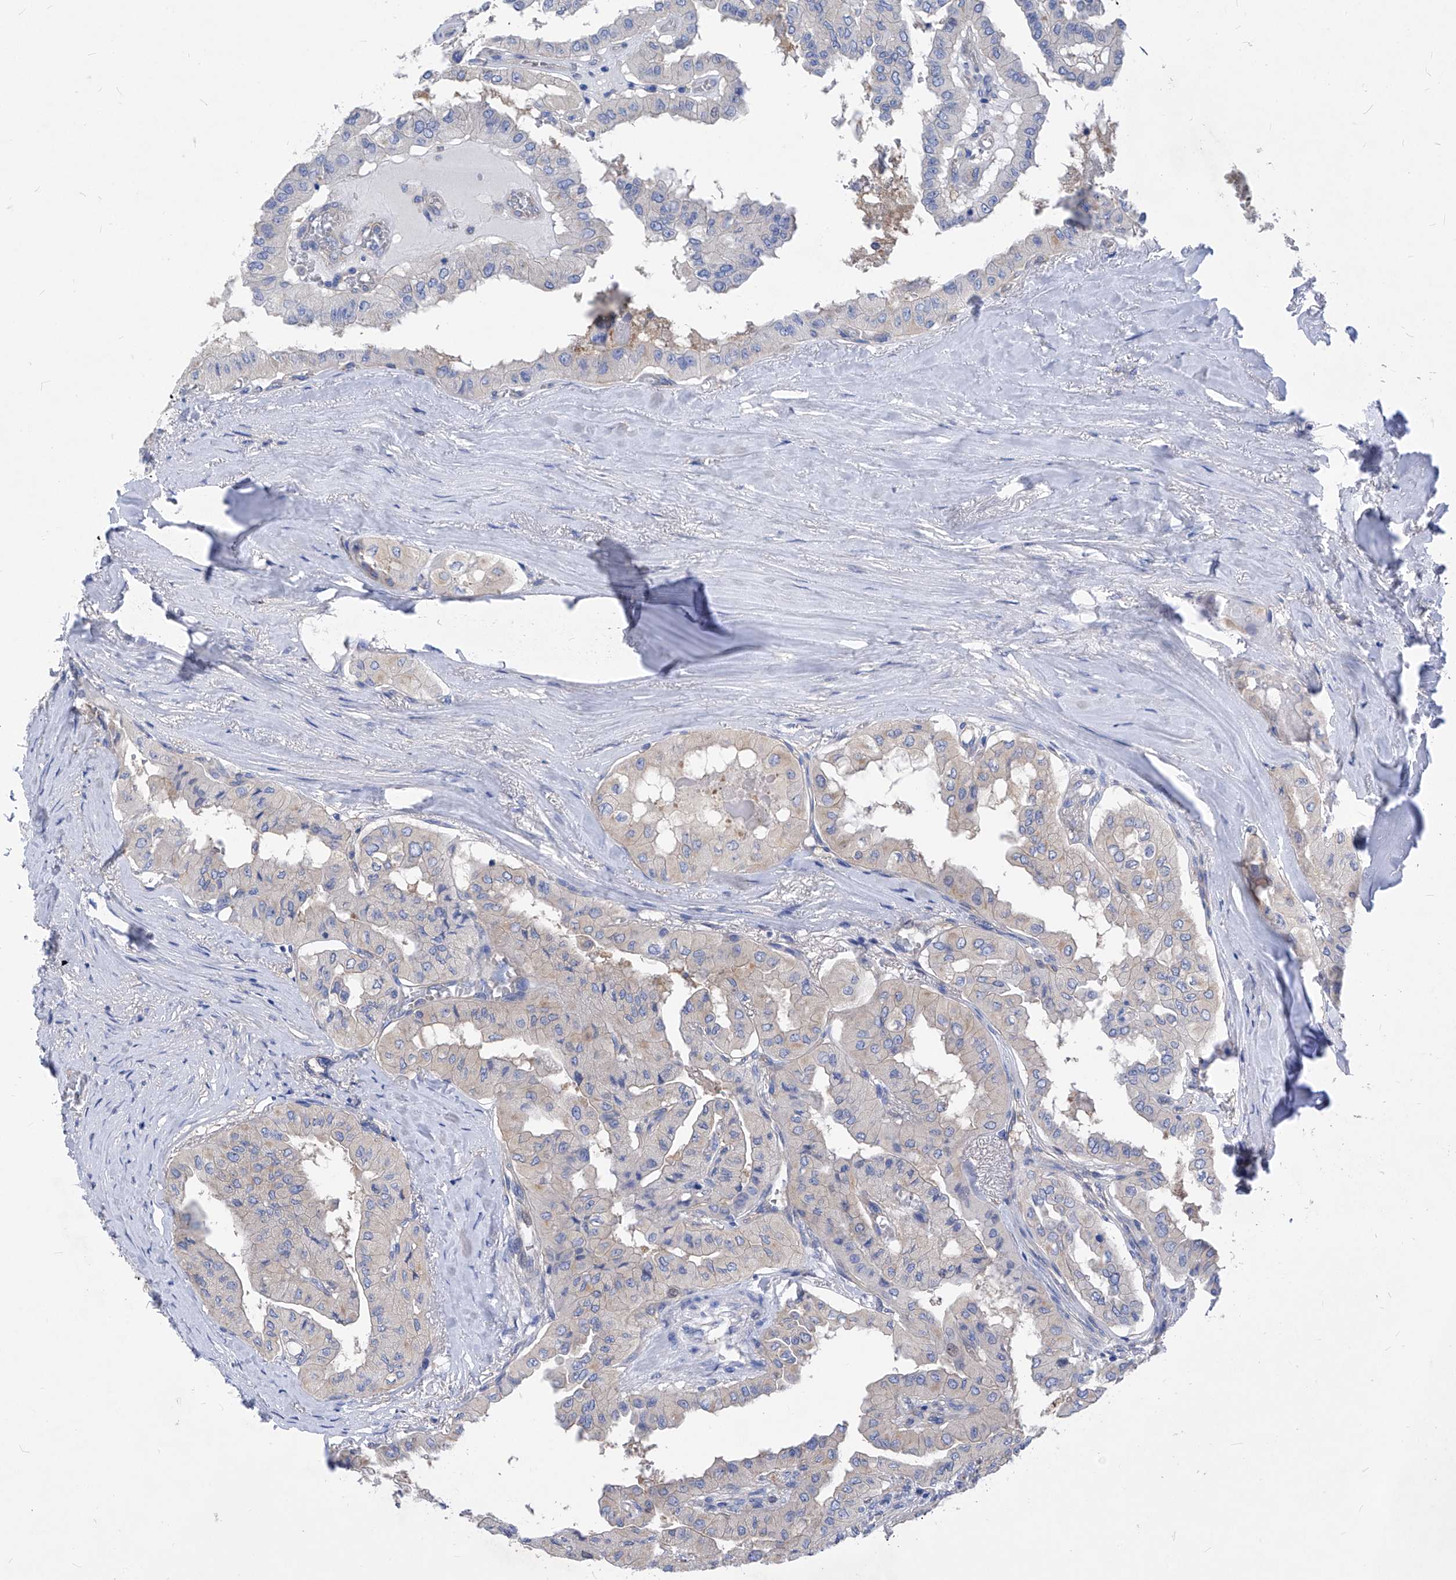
{"staining": {"intensity": "negative", "quantity": "none", "location": "none"}, "tissue": "thyroid cancer", "cell_type": "Tumor cells", "image_type": "cancer", "snomed": [{"axis": "morphology", "description": "Papillary adenocarcinoma, NOS"}, {"axis": "topography", "description": "Thyroid gland"}], "caption": "Protein analysis of thyroid cancer (papillary adenocarcinoma) reveals no significant staining in tumor cells.", "gene": "XPNPEP1", "patient": {"sex": "female", "age": 59}}